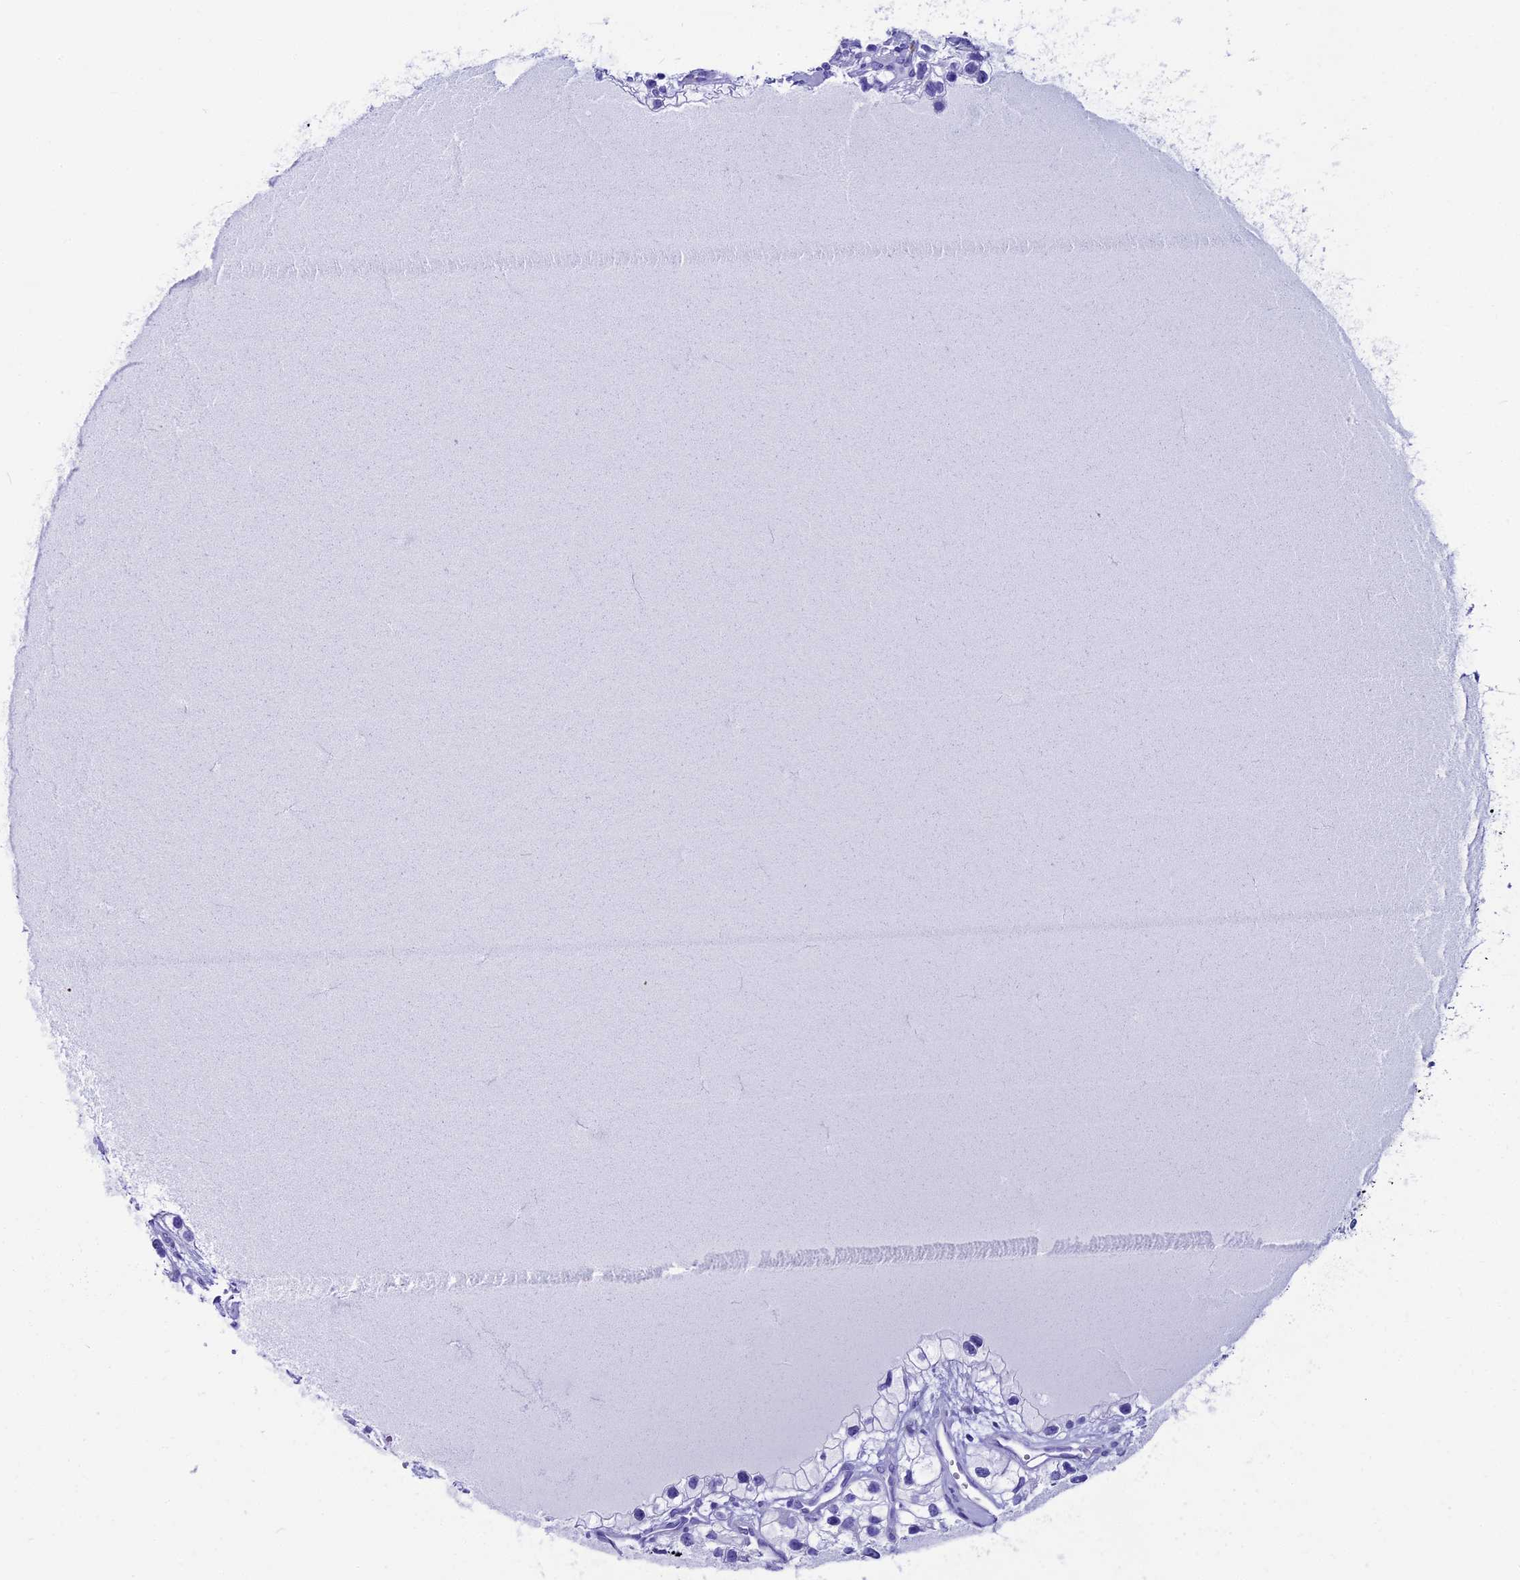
{"staining": {"intensity": "negative", "quantity": "none", "location": "none"}, "tissue": "renal cancer", "cell_type": "Tumor cells", "image_type": "cancer", "snomed": [{"axis": "morphology", "description": "Adenocarcinoma, NOS"}, {"axis": "topography", "description": "Kidney"}], "caption": "Immunohistochemistry photomicrograph of neoplastic tissue: renal cancer stained with DAB reveals no significant protein expression in tumor cells.", "gene": "AP3B2", "patient": {"sex": "female", "age": 57}}